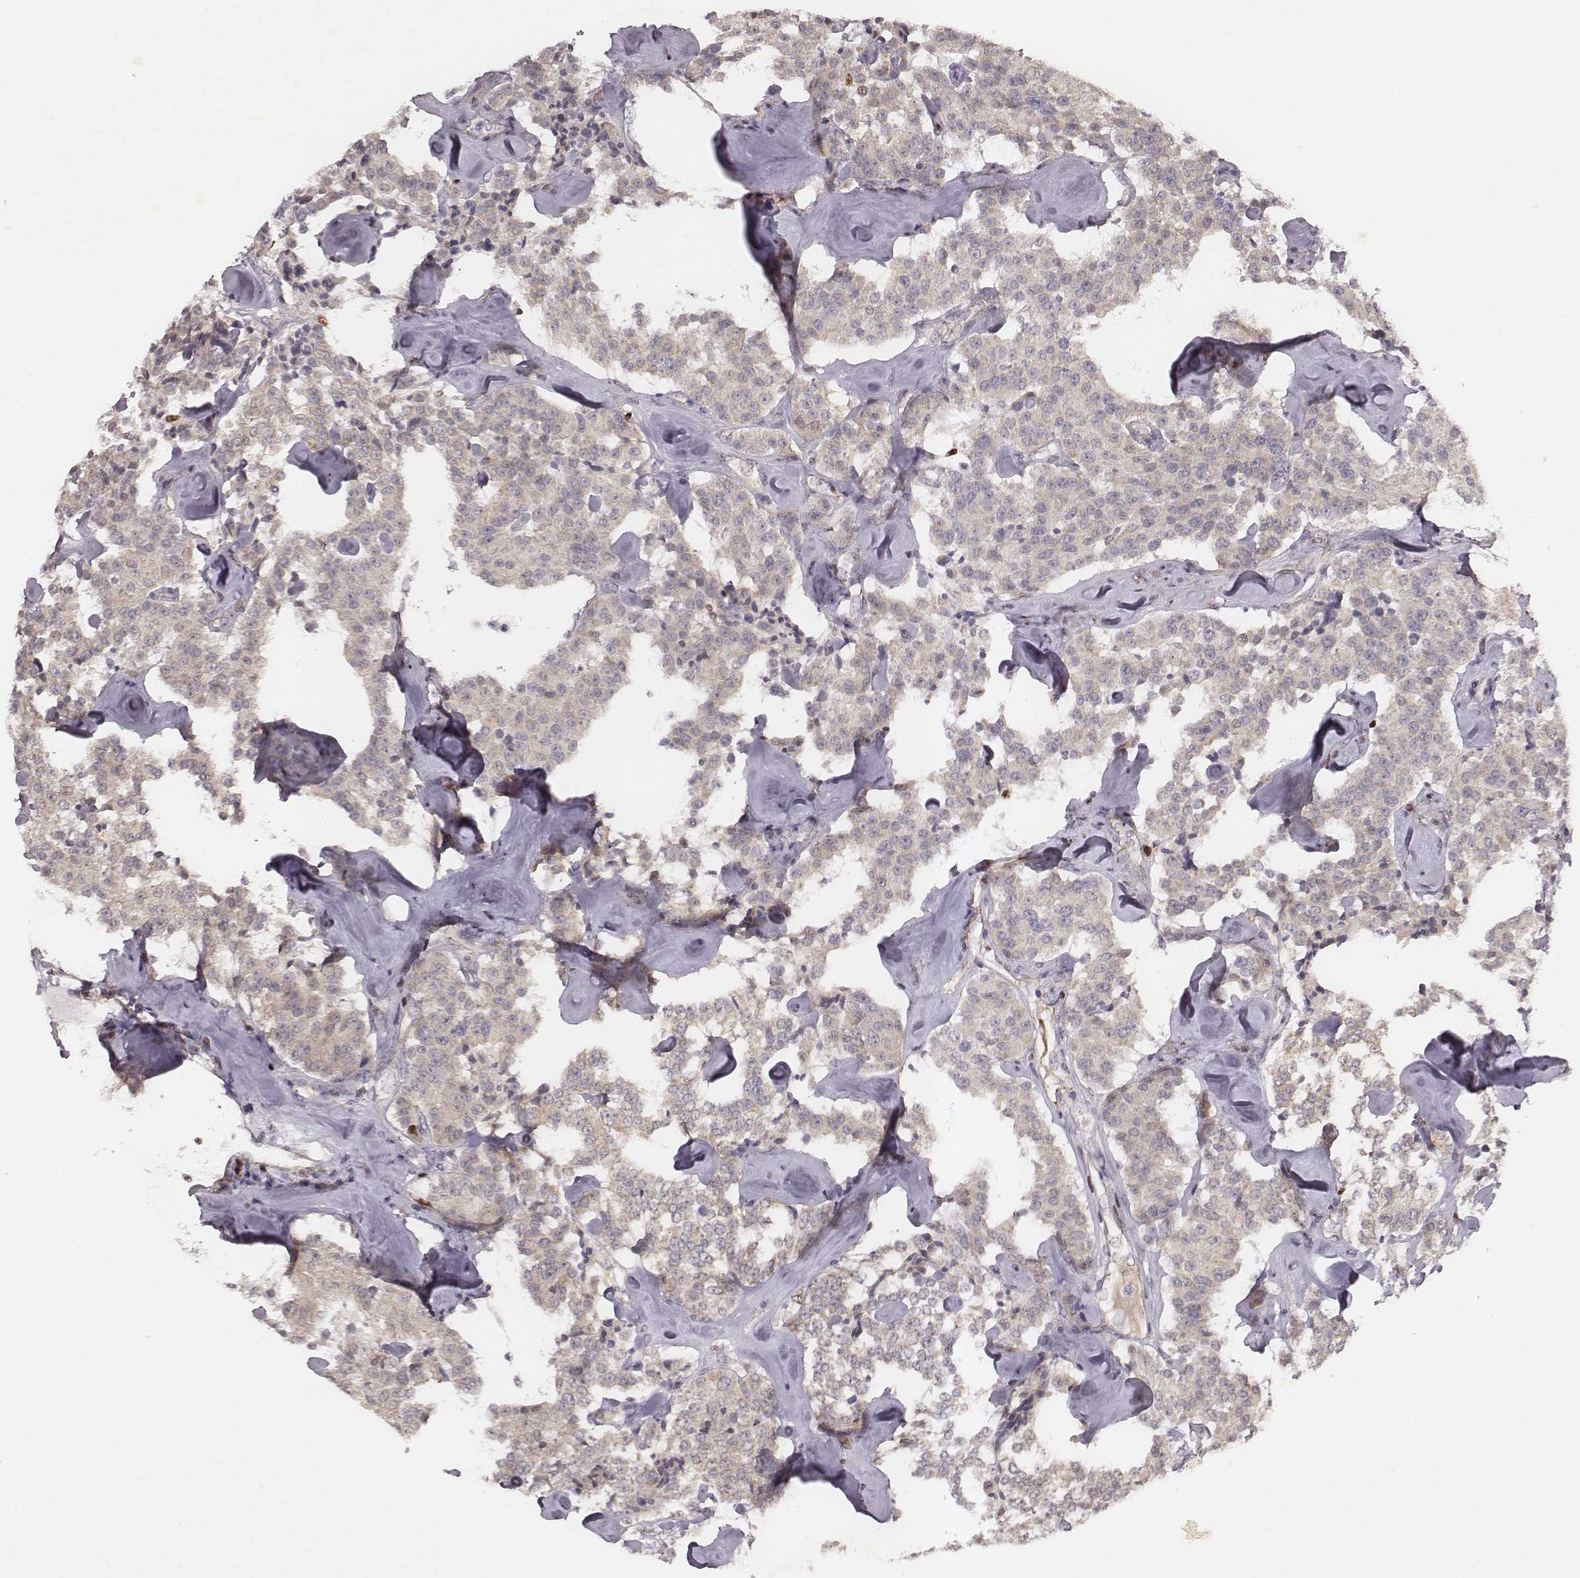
{"staining": {"intensity": "negative", "quantity": "none", "location": "none"}, "tissue": "carcinoid", "cell_type": "Tumor cells", "image_type": "cancer", "snomed": [{"axis": "morphology", "description": "Carcinoid, malignant, NOS"}, {"axis": "topography", "description": "Pancreas"}], "caption": "DAB immunohistochemical staining of human carcinoid demonstrates no significant staining in tumor cells. (DAB (3,3'-diaminobenzidine) immunohistochemistry (IHC) with hematoxylin counter stain).", "gene": "WDR59", "patient": {"sex": "male", "age": 41}}